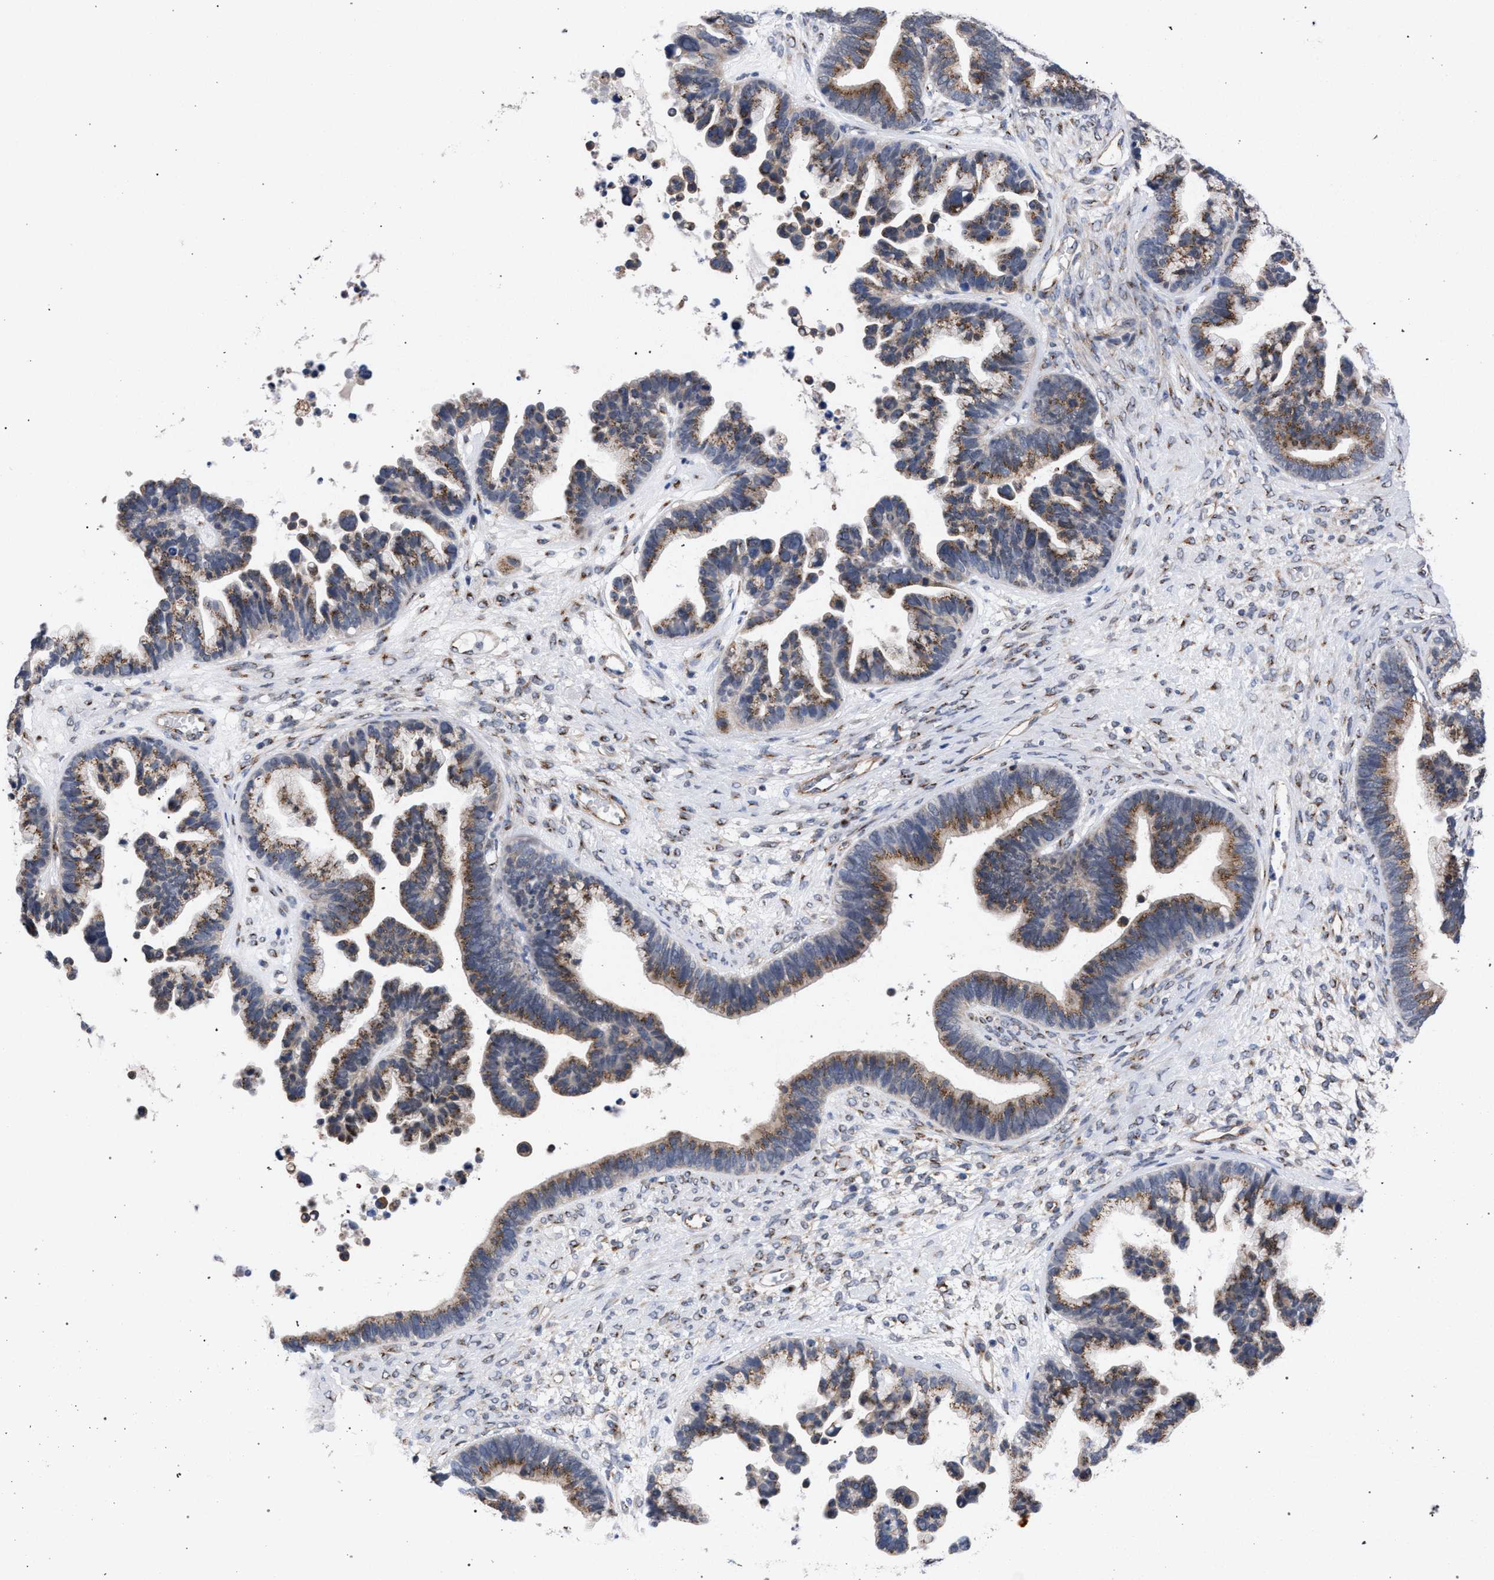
{"staining": {"intensity": "moderate", "quantity": ">75%", "location": "cytoplasmic/membranous"}, "tissue": "ovarian cancer", "cell_type": "Tumor cells", "image_type": "cancer", "snomed": [{"axis": "morphology", "description": "Cystadenocarcinoma, serous, NOS"}, {"axis": "topography", "description": "Ovary"}], "caption": "DAB (3,3'-diaminobenzidine) immunohistochemical staining of ovarian cancer (serous cystadenocarcinoma) exhibits moderate cytoplasmic/membranous protein positivity in approximately >75% of tumor cells.", "gene": "GOLGA2", "patient": {"sex": "female", "age": 56}}